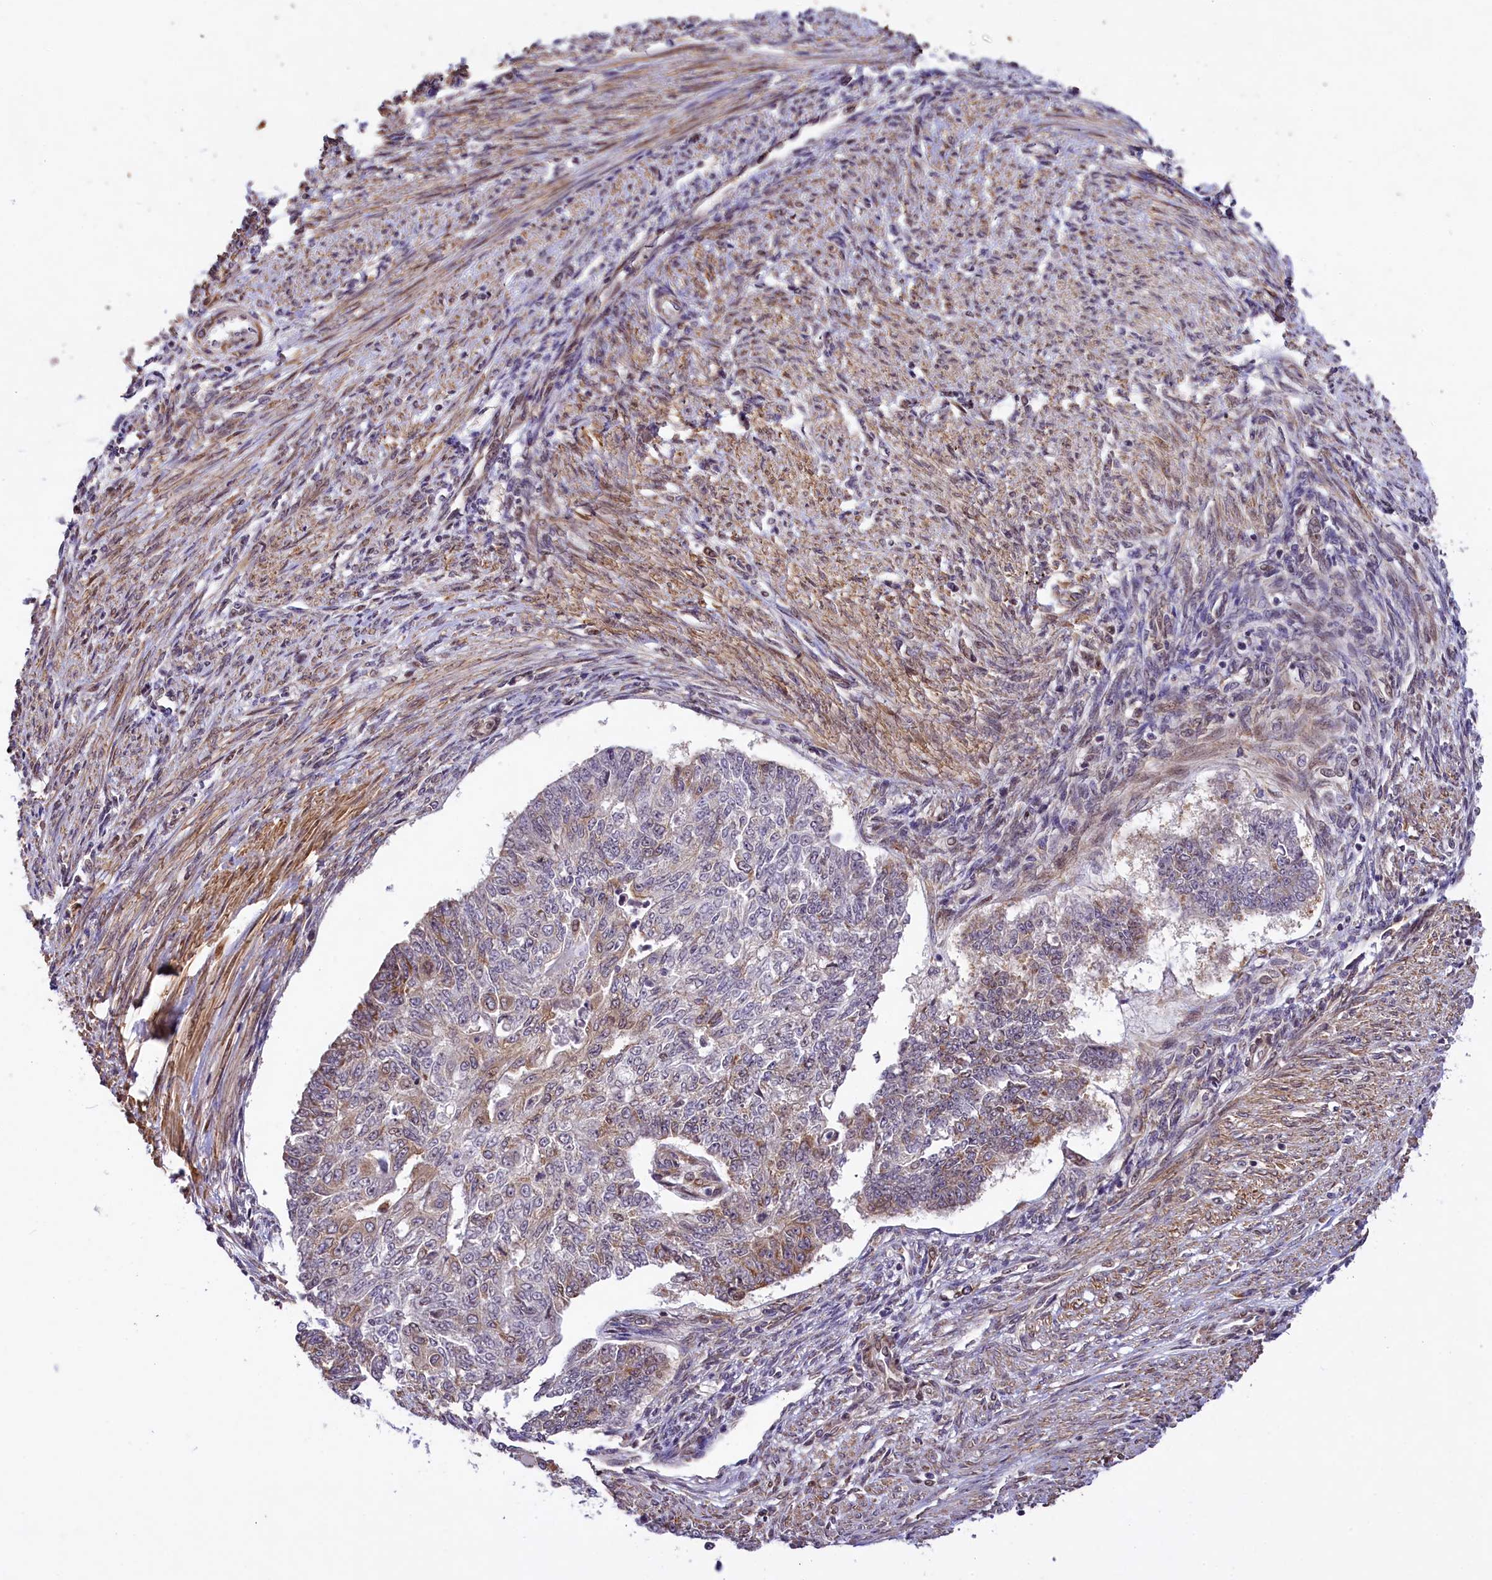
{"staining": {"intensity": "moderate", "quantity": "25%-75%", "location": "cytoplasmic/membranous"}, "tissue": "endometrial cancer", "cell_type": "Tumor cells", "image_type": "cancer", "snomed": [{"axis": "morphology", "description": "Adenocarcinoma, NOS"}, {"axis": "topography", "description": "Endometrium"}], "caption": "Tumor cells display medium levels of moderate cytoplasmic/membranous expression in about 25%-75% of cells in human endometrial adenocarcinoma.", "gene": "RBBP8", "patient": {"sex": "female", "age": 32}}